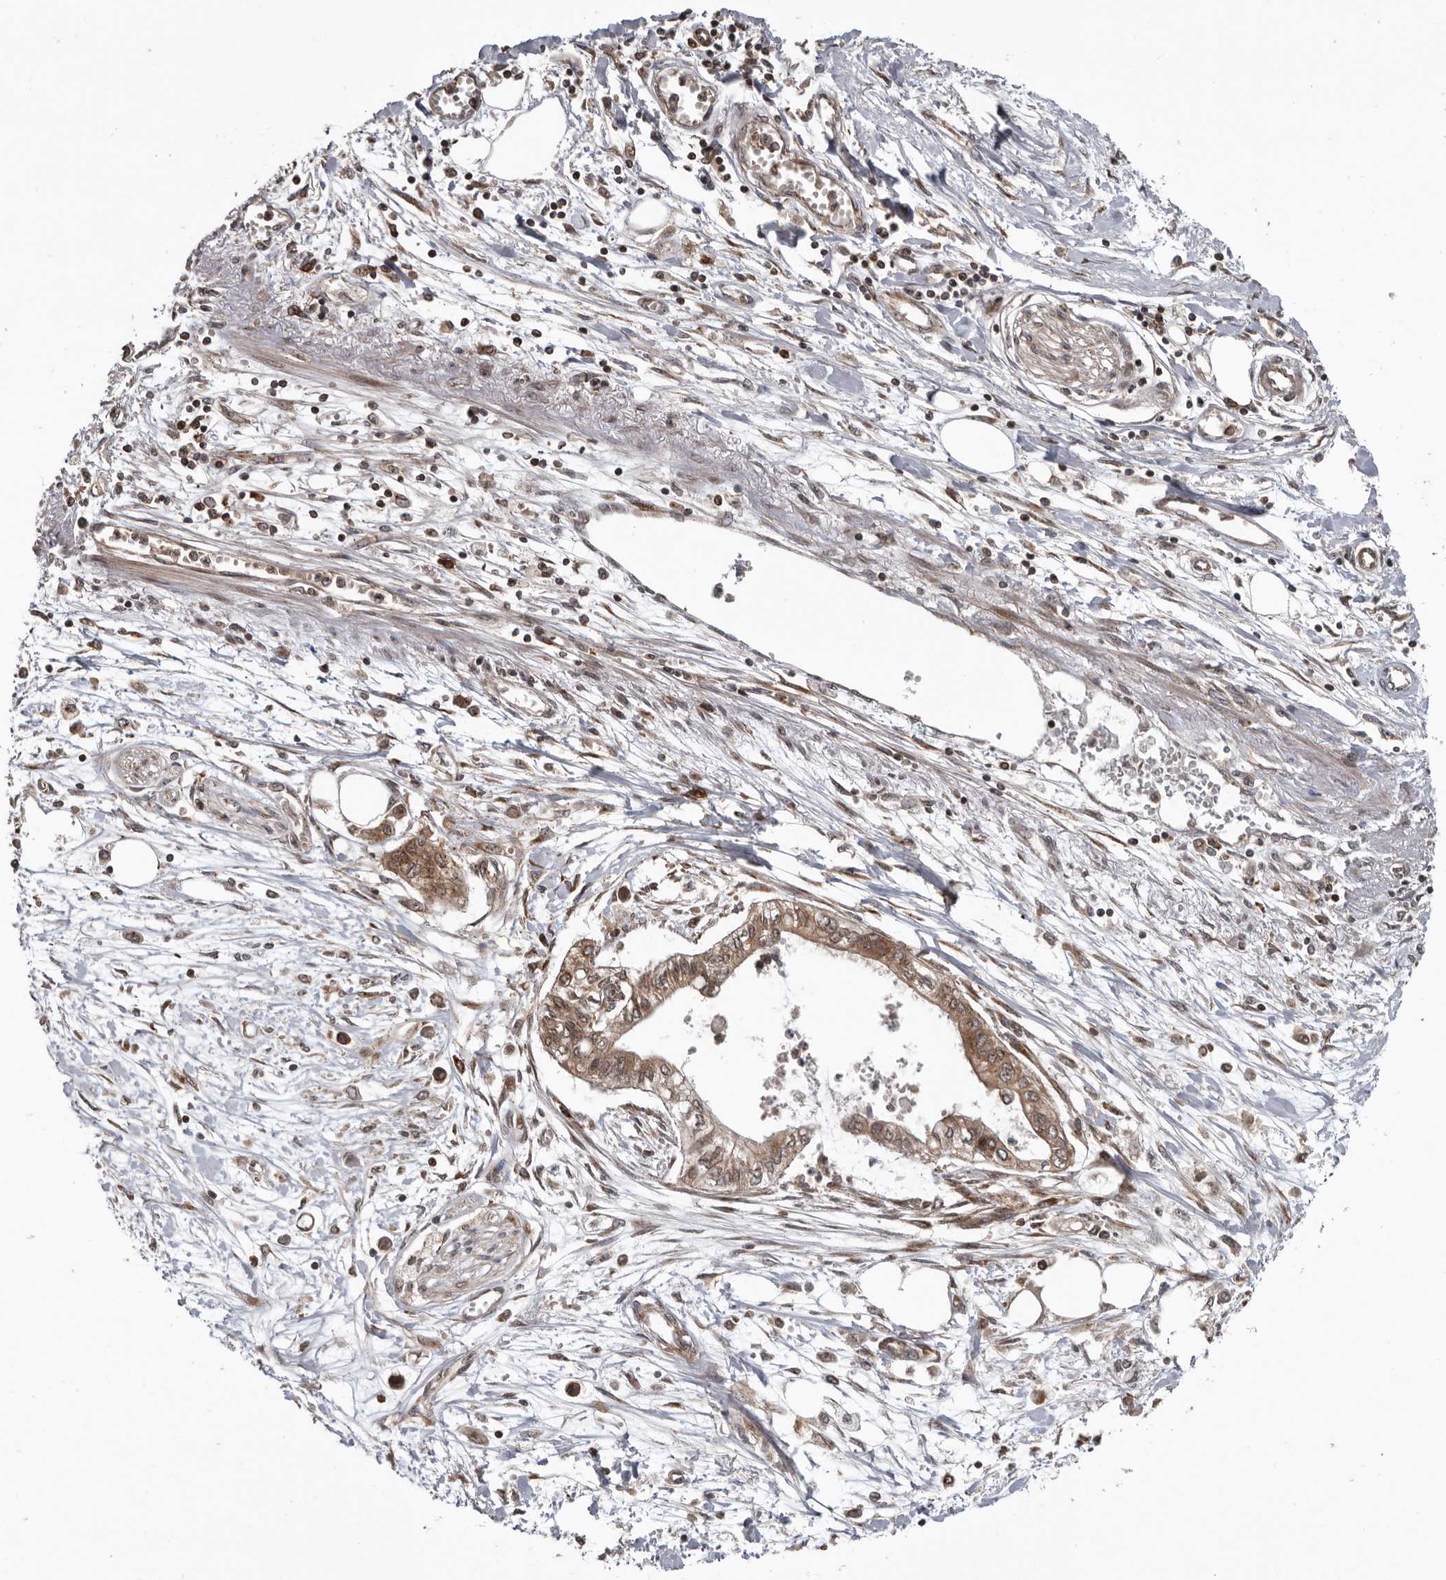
{"staining": {"intensity": "moderate", "quantity": ">75%", "location": "cytoplasmic/membranous,nuclear"}, "tissue": "pancreatic cancer", "cell_type": "Tumor cells", "image_type": "cancer", "snomed": [{"axis": "morphology", "description": "Adenocarcinoma, NOS"}, {"axis": "topography", "description": "Pancreas"}], "caption": "Adenocarcinoma (pancreatic) stained with a protein marker demonstrates moderate staining in tumor cells.", "gene": "CCDC190", "patient": {"sex": "female", "age": 77}}